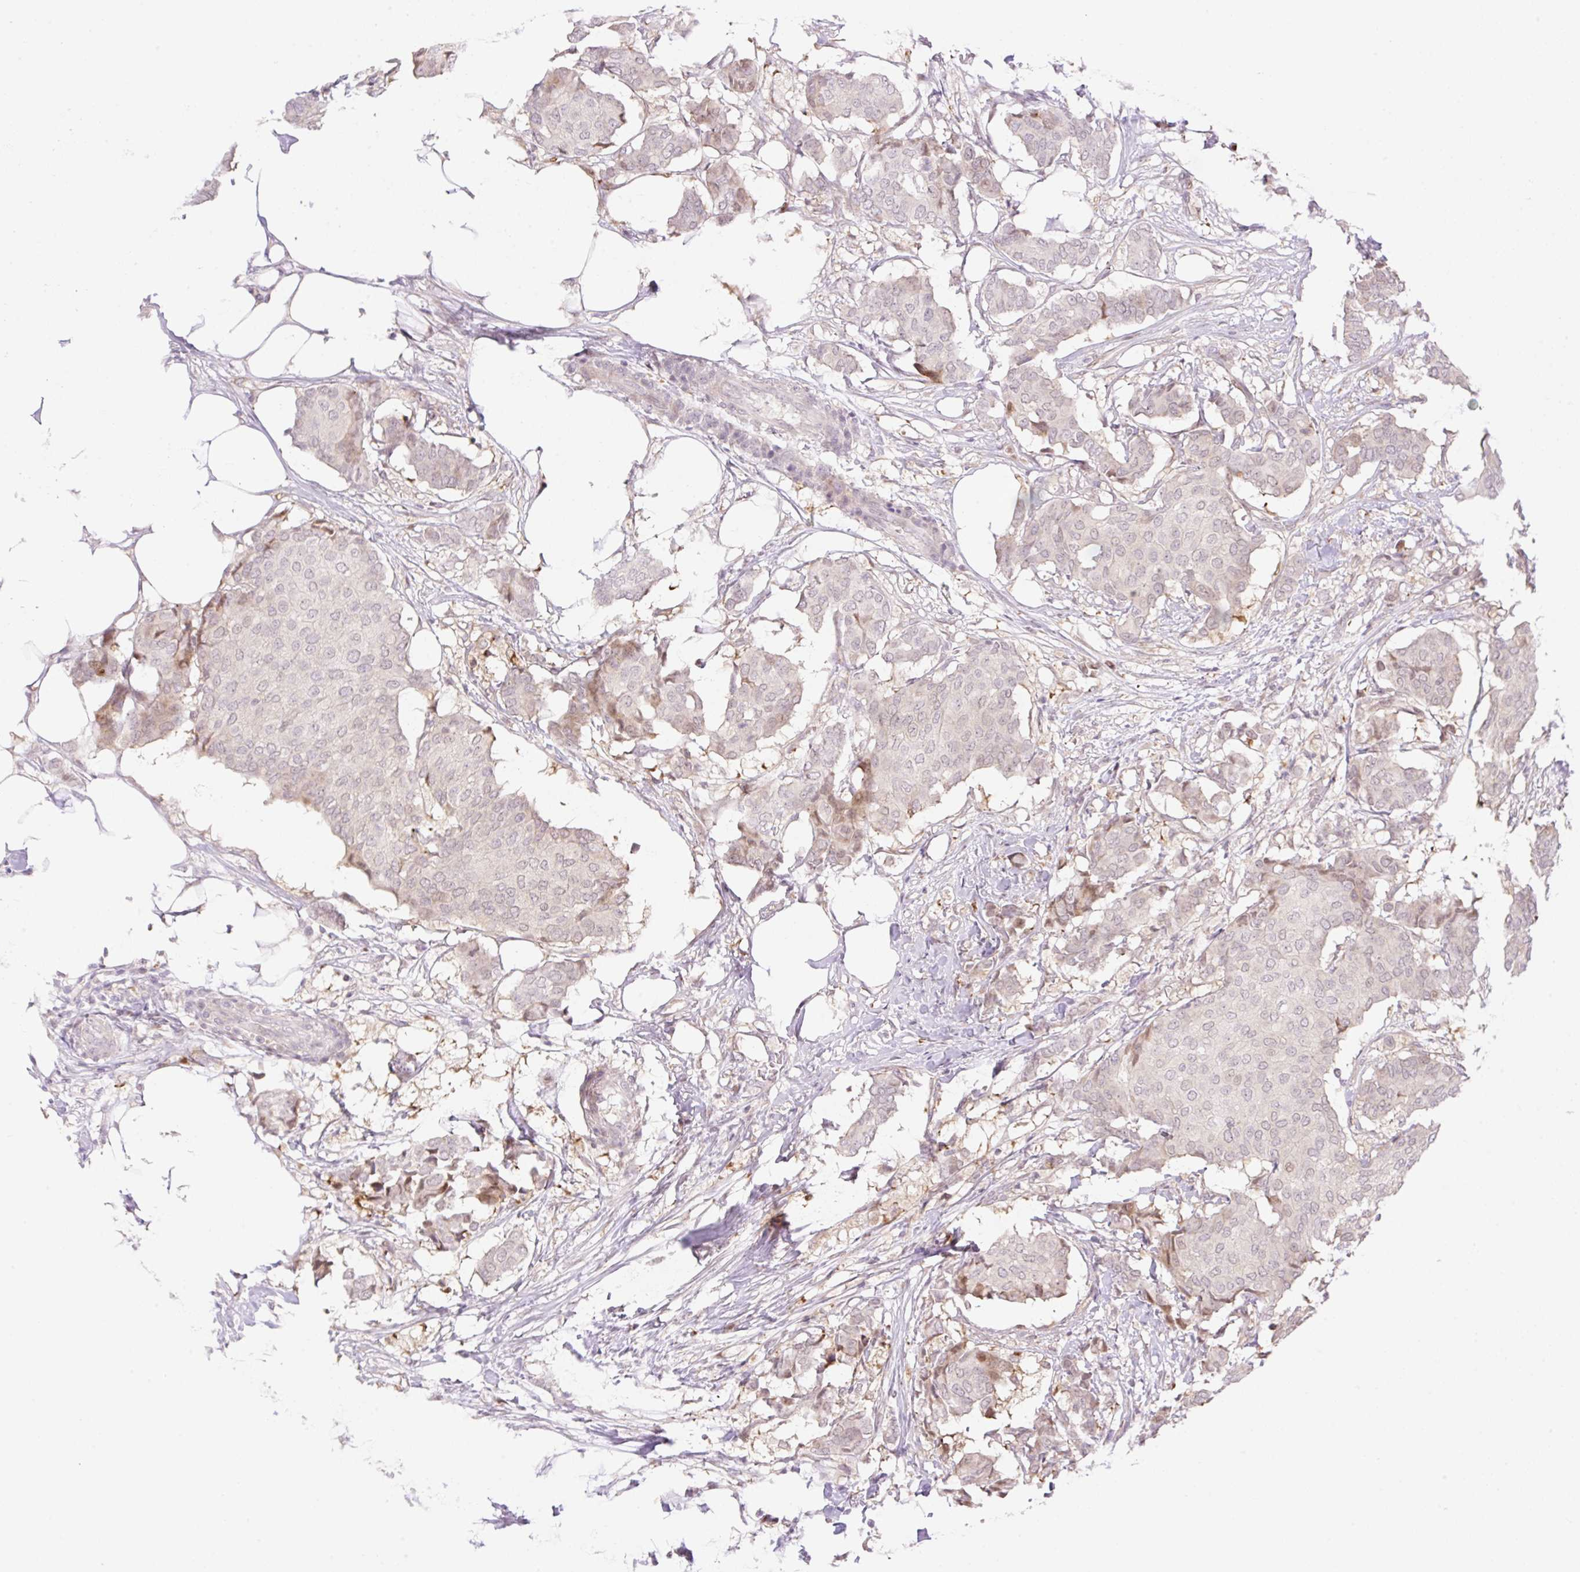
{"staining": {"intensity": "weak", "quantity": "<25%", "location": "cytoplasmic/membranous,nuclear"}, "tissue": "breast cancer", "cell_type": "Tumor cells", "image_type": "cancer", "snomed": [{"axis": "morphology", "description": "Duct carcinoma"}, {"axis": "topography", "description": "Breast"}], "caption": "A histopathology image of invasive ductal carcinoma (breast) stained for a protein displays no brown staining in tumor cells.", "gene": "ZFP41", "patient": {"sex": "female", "age": 75}}